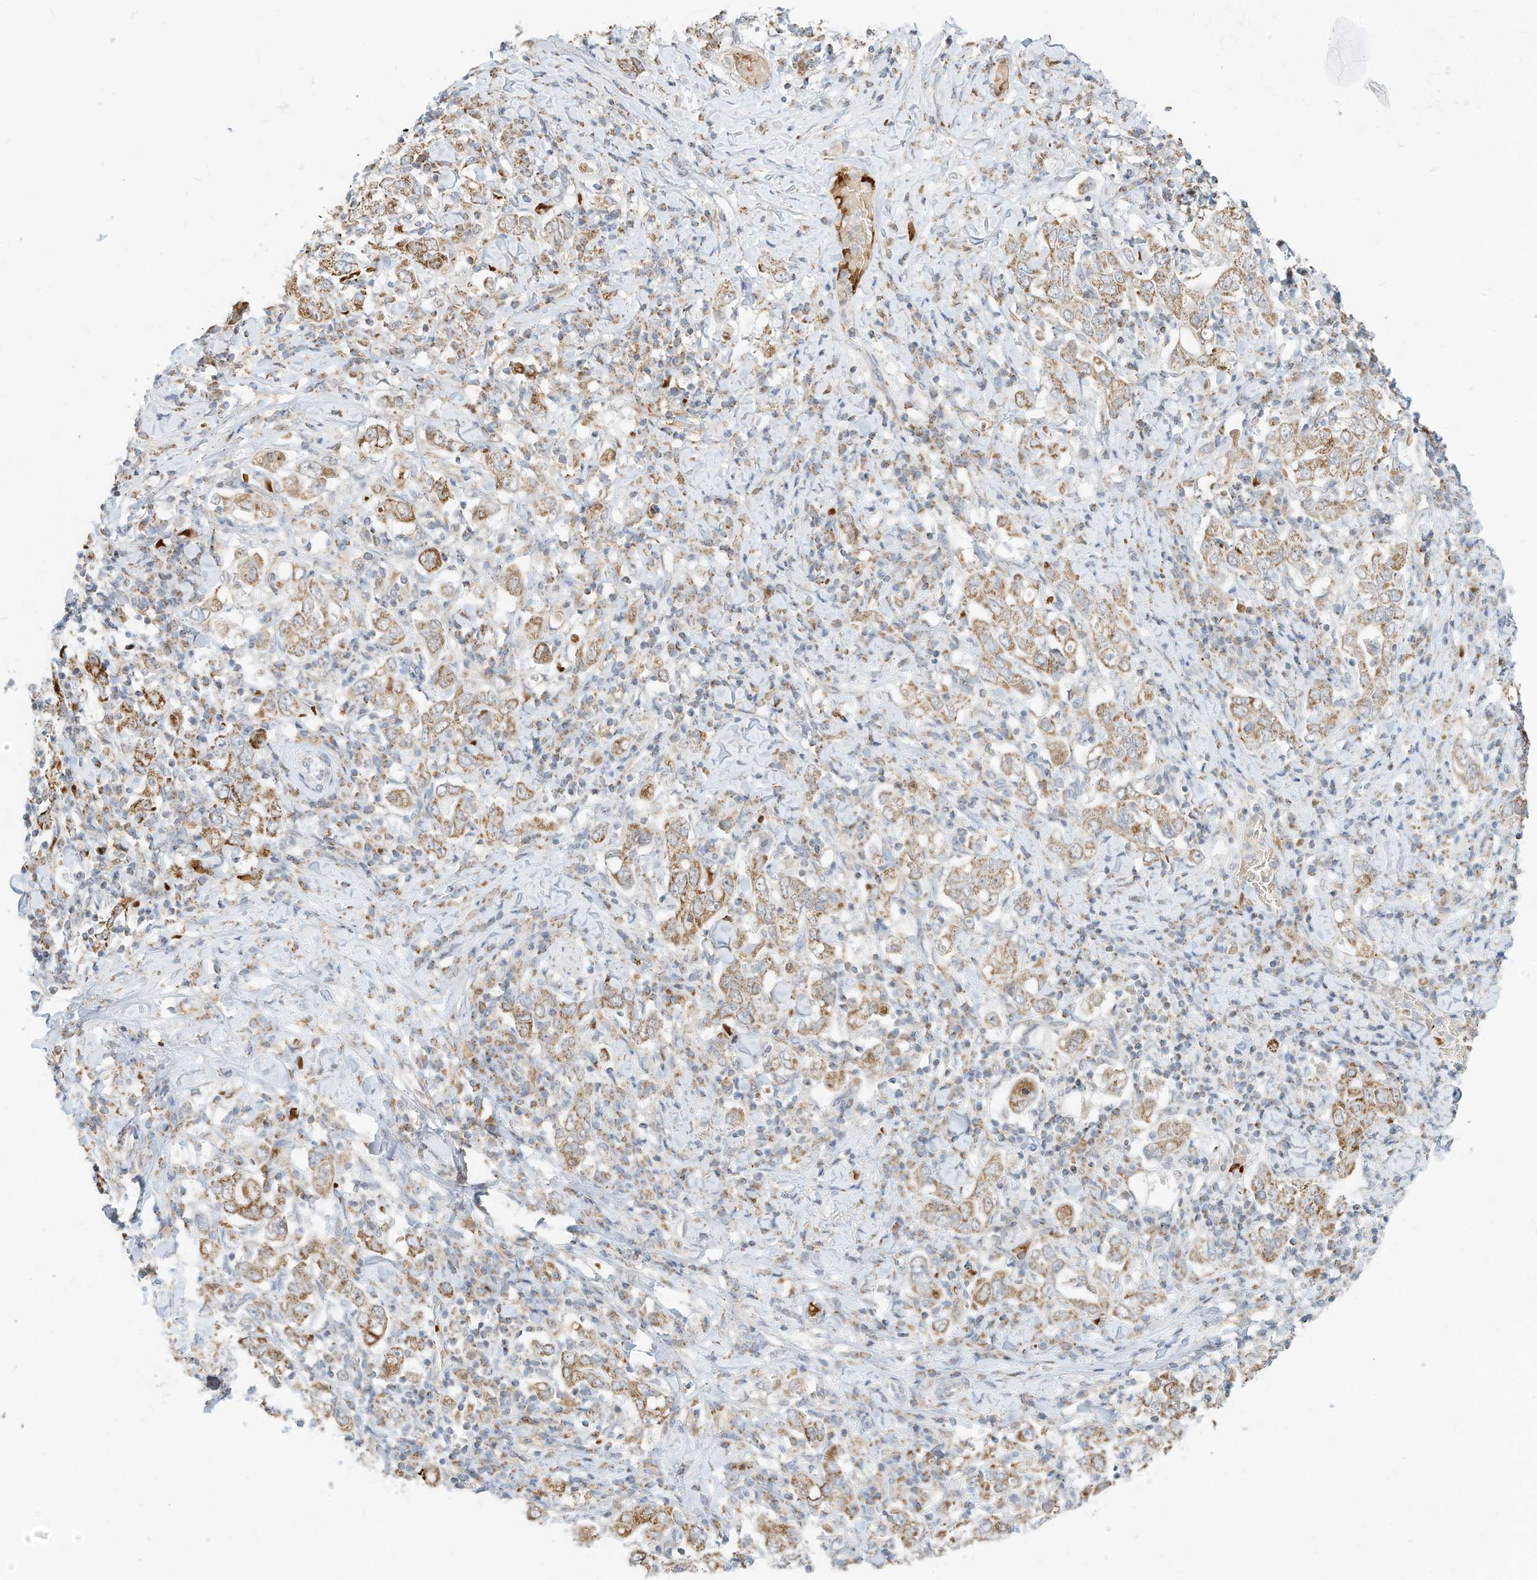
{"staining": {"intensity": "moderate", "quantity": "25%-75%", "location": "cytoplasmic/membranous"}, "tissue": "stomach cancer", "cell_type": "Tumor cells", "image_type": "cancer", "snomed": [{"axis": "morphology", "description": "Adenocarcinoma, NOS"}, {"axis": "topography", "description": "Stomach, upper"}], "caption": "DAB (3,3'-diaminobenzidine) immunohistochemical staining of stomach cancer (adenocarcinoma) exhibits moderate cytoplasmic/membranous protein expression in about 25%-75% of tumor cells.", "gene": "MTUS2", "patient": {"sex": "male", "age": 62}}